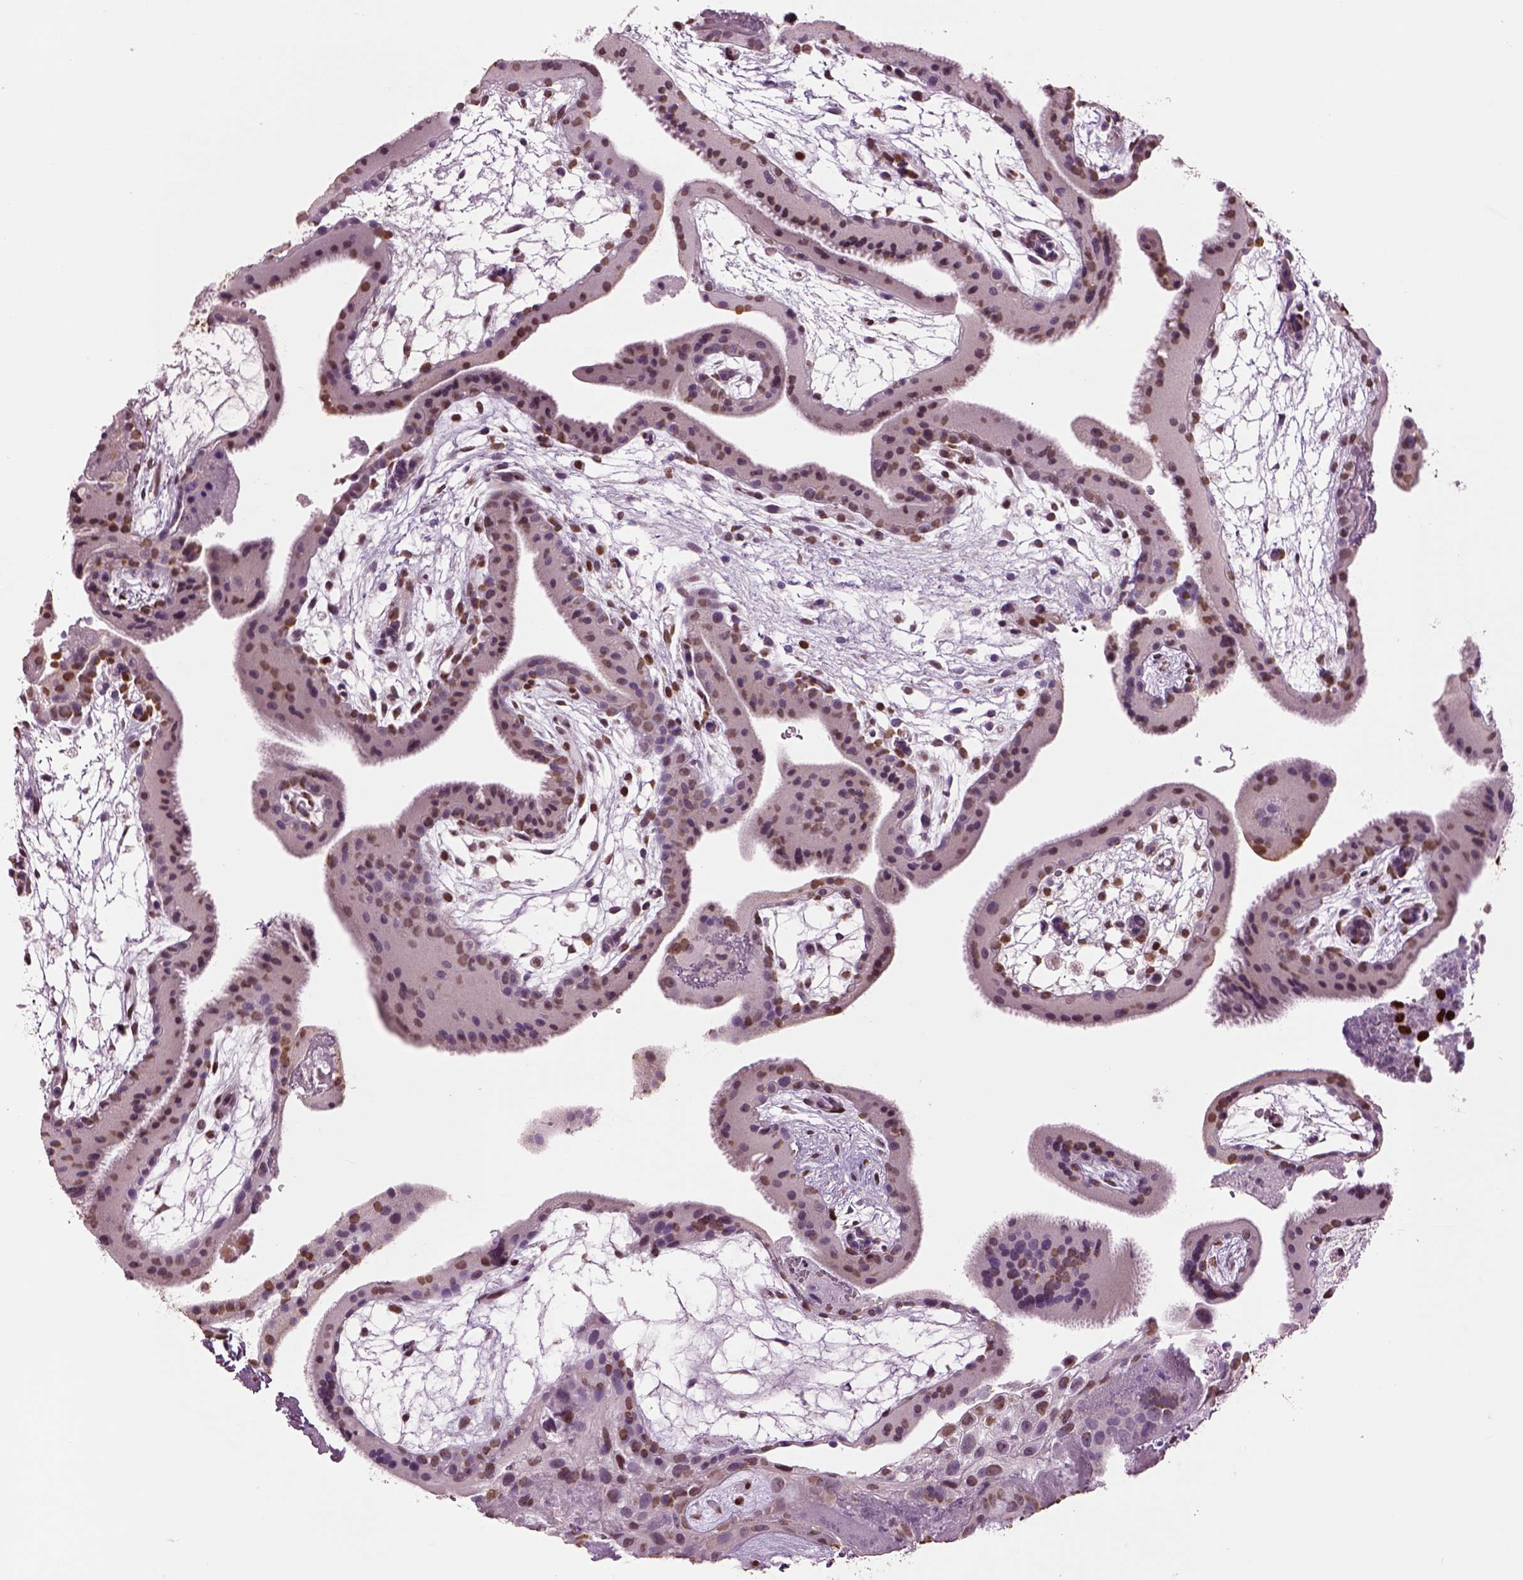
{"staining": {"intensity": "strong", "quantity": ">75%", "location": "nuclear"}, "tissue": "placenta", "cell_type": "Decidual cells", "image_type": "normal", "snomed": [{"axis": "morphology", "description": "Normal tissue, NOS"}, {"axis": "topography", "description": "Placenta"}], "caption": "Placenta stained with IHC reveals strong nuclear expression in about >75% of decidual cells.", "gene": "DDX3X", "patient": {"sex": "female", "age": 19}}